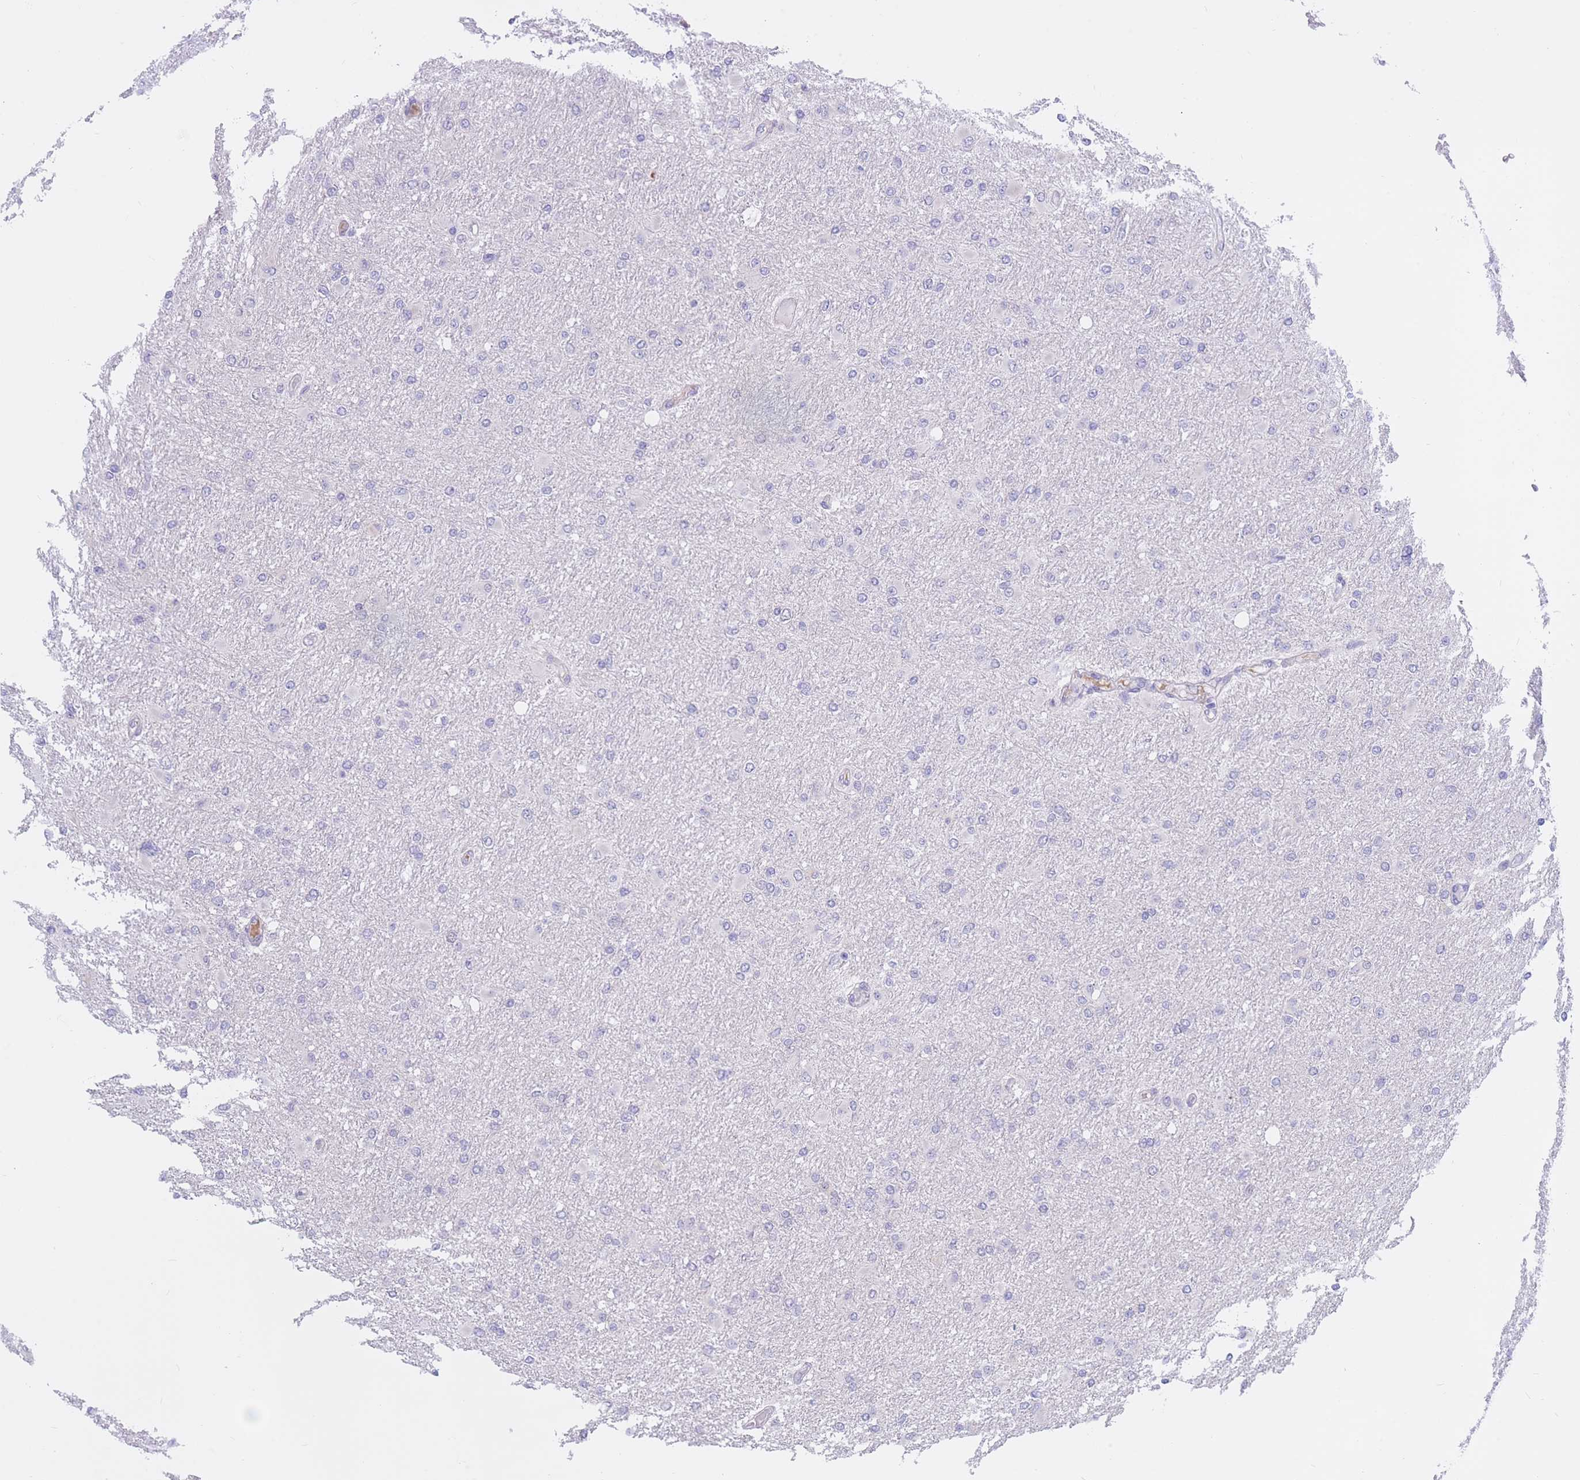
{"staining": {"intensity": "negative", "quantity": "none", "location": "none"}, "tissue": "glioma", "cell_type": "Tumor cells", "image_type": "cancer", "snomed": [{"axis": "morphology", "description": "Glioma, malignant, High grade"}, {"axis": "topography", "description": "Cerebral cortex"}], "caption": "Immunohistochemistry (IHC) image of neoplastic tissue: malignant high-grade glioma stained with DAB (3,3'-diaminobenzidine) demonstrates no significant protein expression in tumor cells.", "gene": "BOP1", "patient": {"sex": "female", "age": 36}}